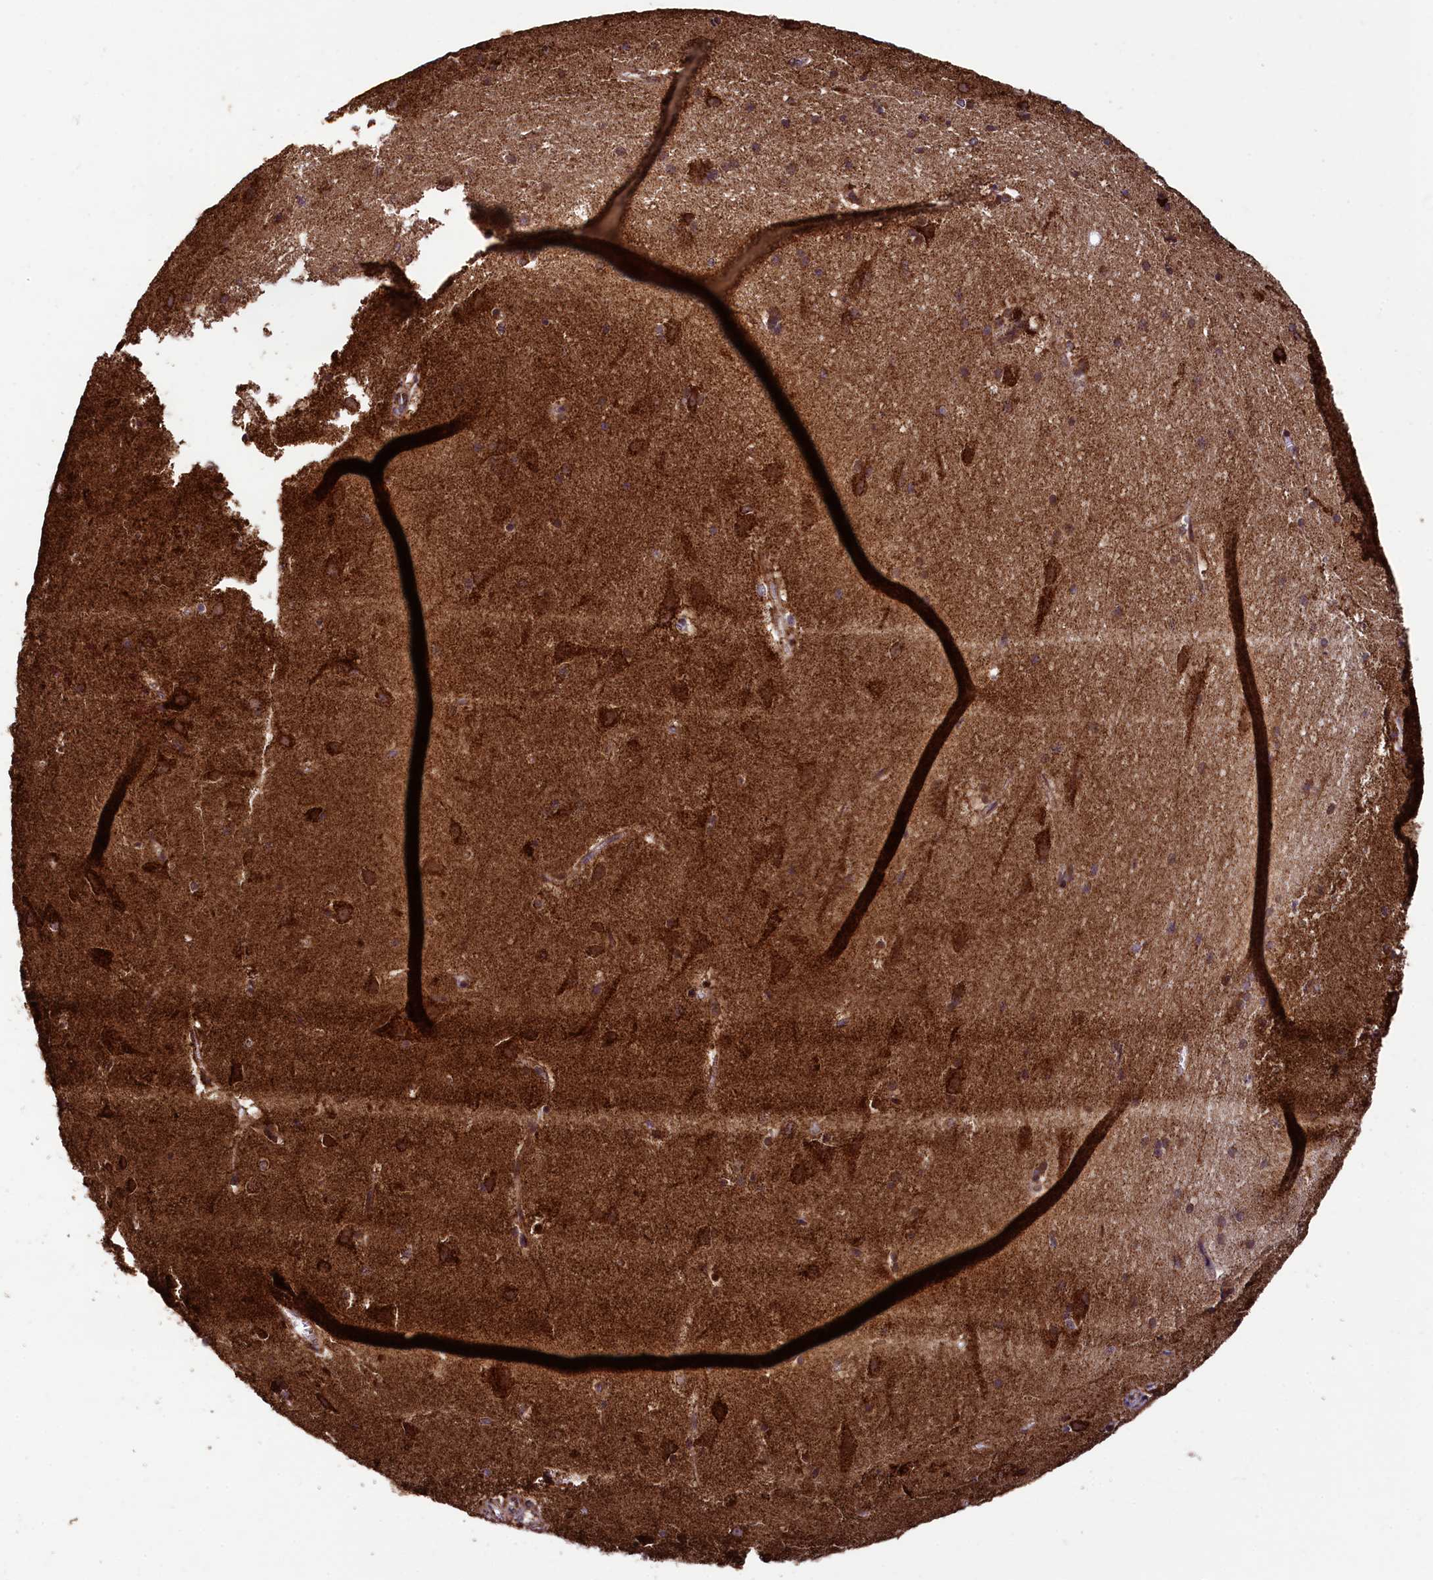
{"staining": {"intensity": "moderate", "quantity": ">75%", "location": "cytoplasmic/membranous"}, "tissue": "cerebral cortex", "cell_type": "Endothelial cells", "image_type": "normal", "snomed": [{"axis": "morphology", "description": "Normal tissue, NOS"}, {"axis": "topography", "description": "Cerebral cortex"}], "caption": "Cerebral cortex was stained to show a protein in brown. There is medium levels of moderate cytoplasmic/membranous staining in approximately >75% of endothelial cells.", "gene": "KLC2", "patient": {"sex": "male", "age": 54}}